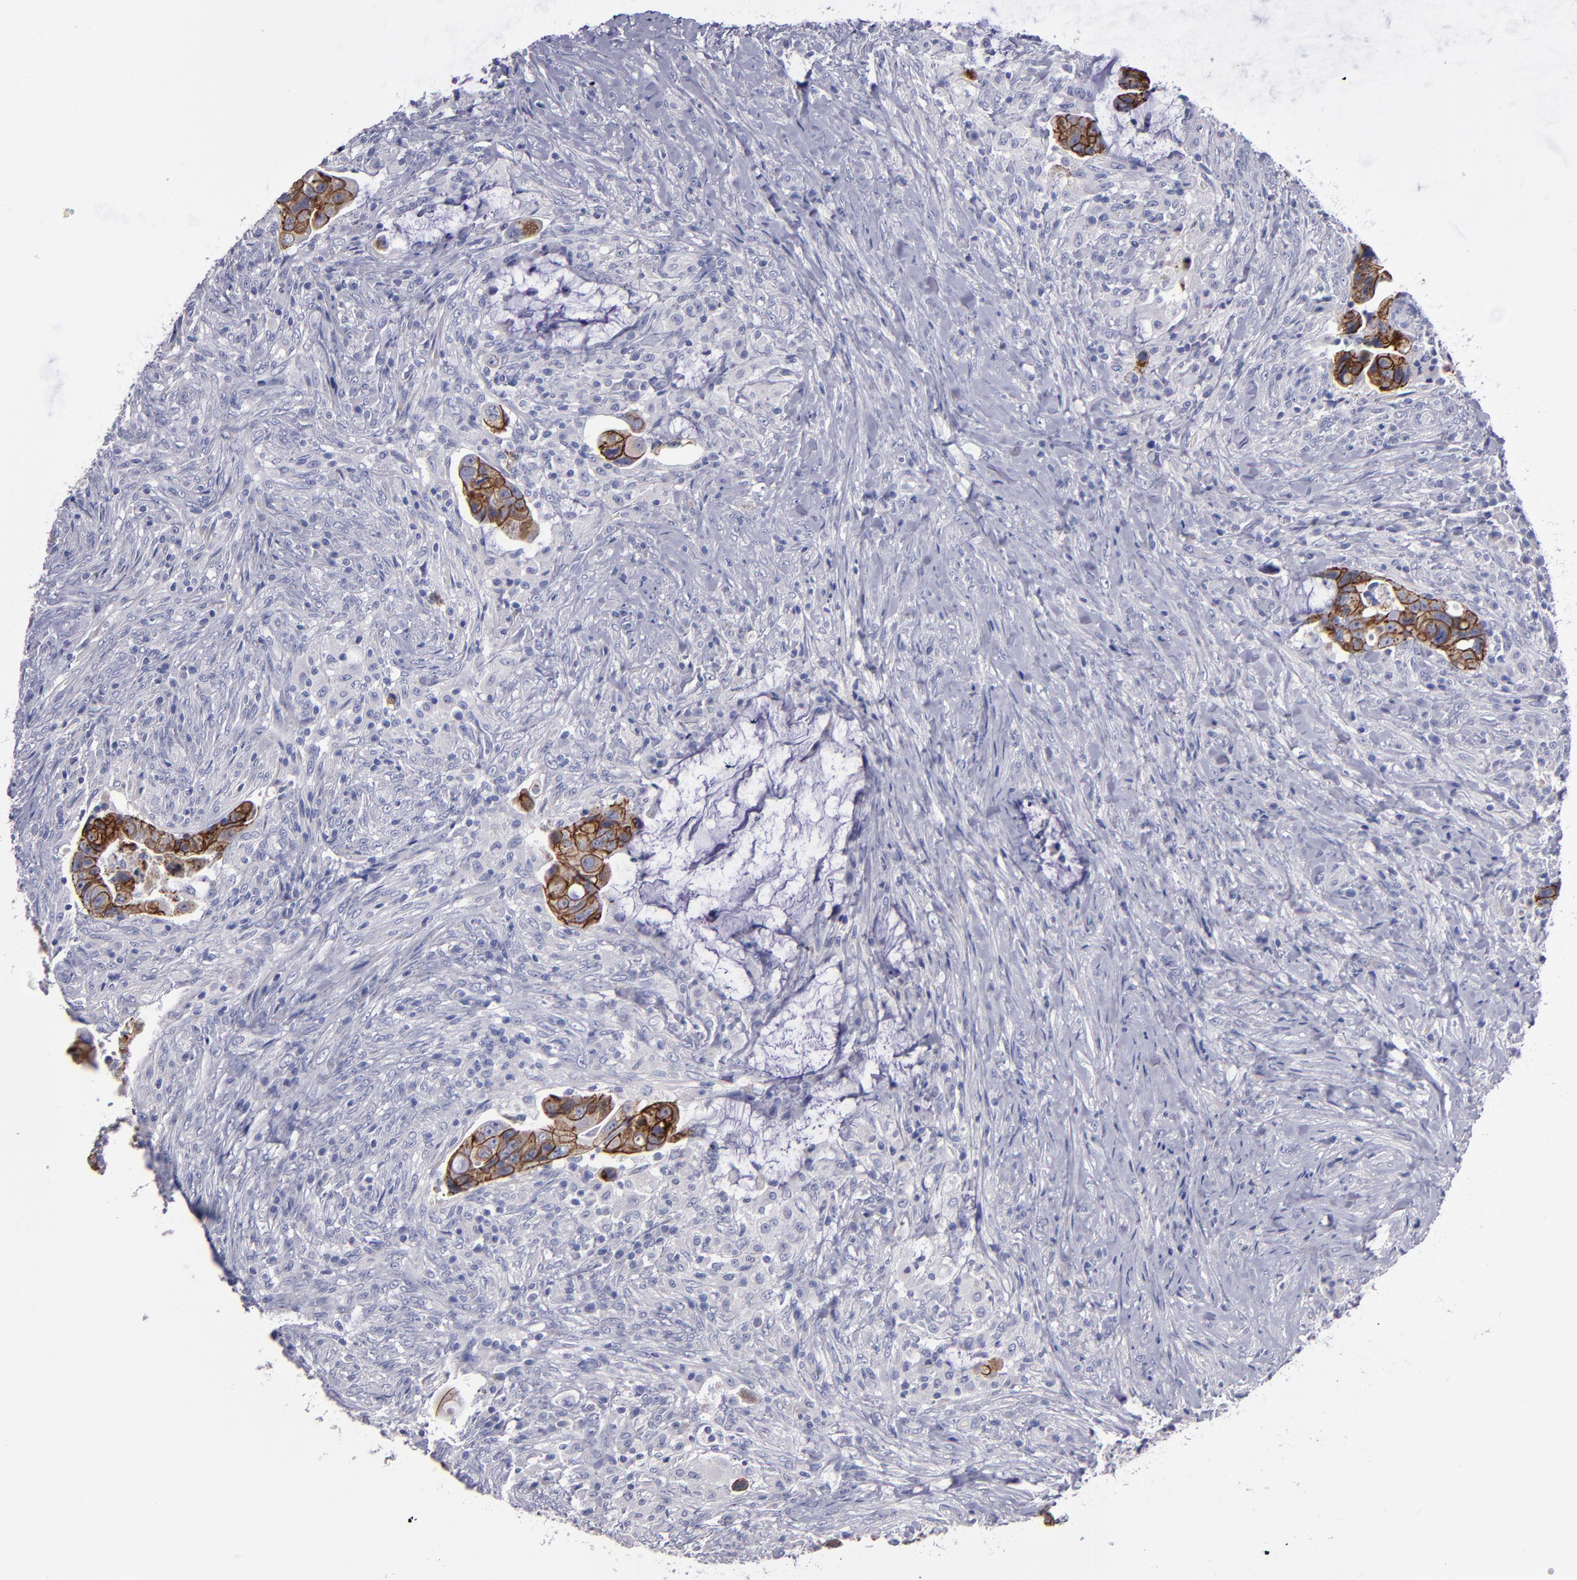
{"staining": {"intensity": "strong", "quantity": ">75%", "location": "cytoplasmic/membranous"}, "tissue": "colorectal cancer", "cell_type": "Tumor cells", "image_type": "cancer", "snomed": [{"axis": "morphology", "description": "Adenocarcinoma, NOS"}, {"axis": "topography", "description": "Rectum"}], "caption": "Immunohistochemical staining of colorectal cancer (adenocarcinoma) exhibits strong cytoplasmic/membranous protein positivity in approximately >75% of tumor cells. The protein of interest is stained brown, and the nuclei are stained in blue (DAB IHC with brightfield microscopy, high magnification).", "gene": "CDH3", "patient": {"sex": "female", "age": 71}}